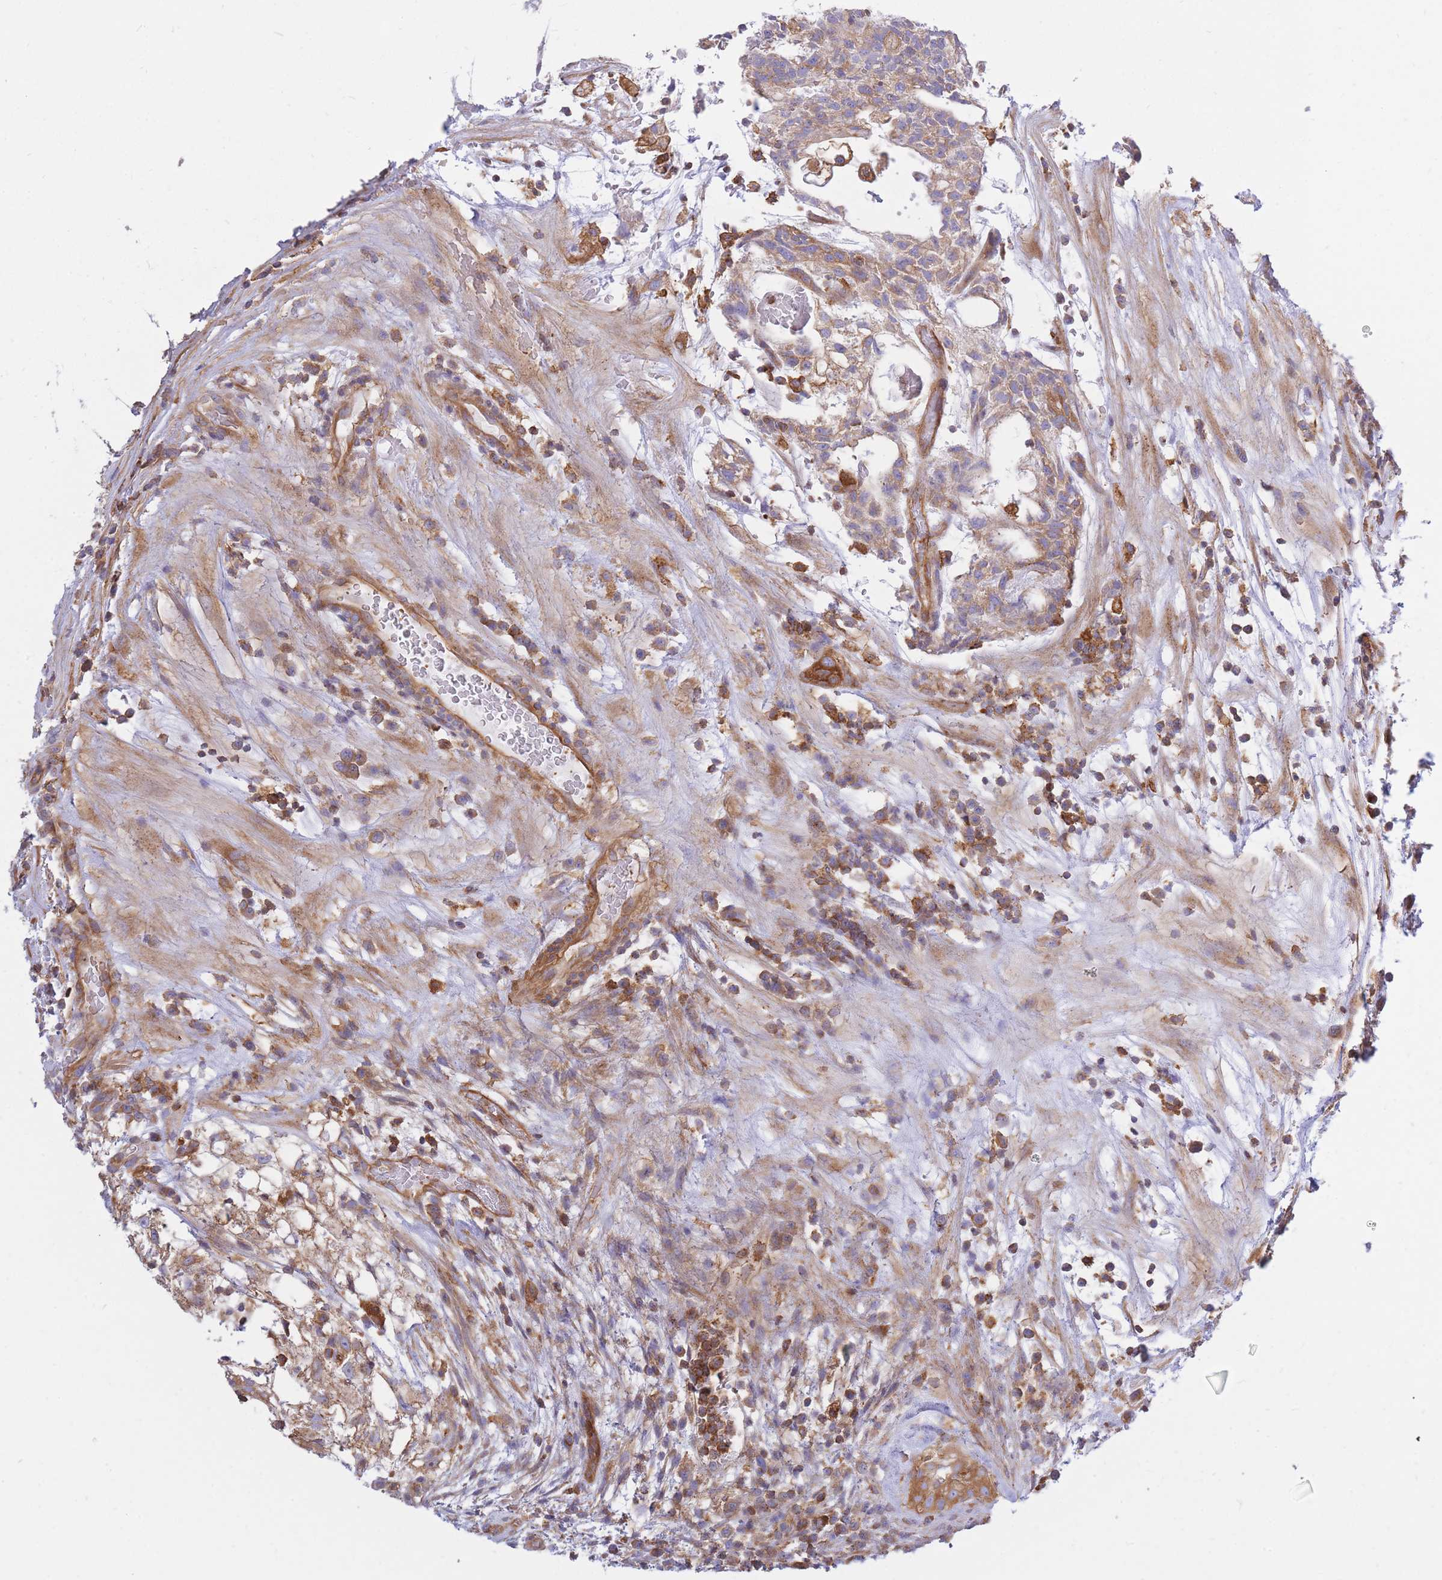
{"staining": {"intensity": "moderate", "quantity": ">75%", "location": "cytoplasmic/membranous"}, "tissue": "testis cancer", "cell_type": "Tumor cells", "image_type": "cancer", "snomed": [{"axis": "morphology", "description": "Normal tissue, NOS"}, {"axis": "morphology", "description": "Carcinoma, Embryonal, NOS"}, {"axis": "topography", "description": "Testis"}], "caption": "IHC (DAB) staining of testis embryonal carcinoma exhibits moderate cytoplasmic/membranous protein positivity in about >75% of tumor cells. (brown staining indicates protein expression, while blue staining denotes nuclei).", "gene": "REM1", "patient": {"sex": "male", "age": 32}}